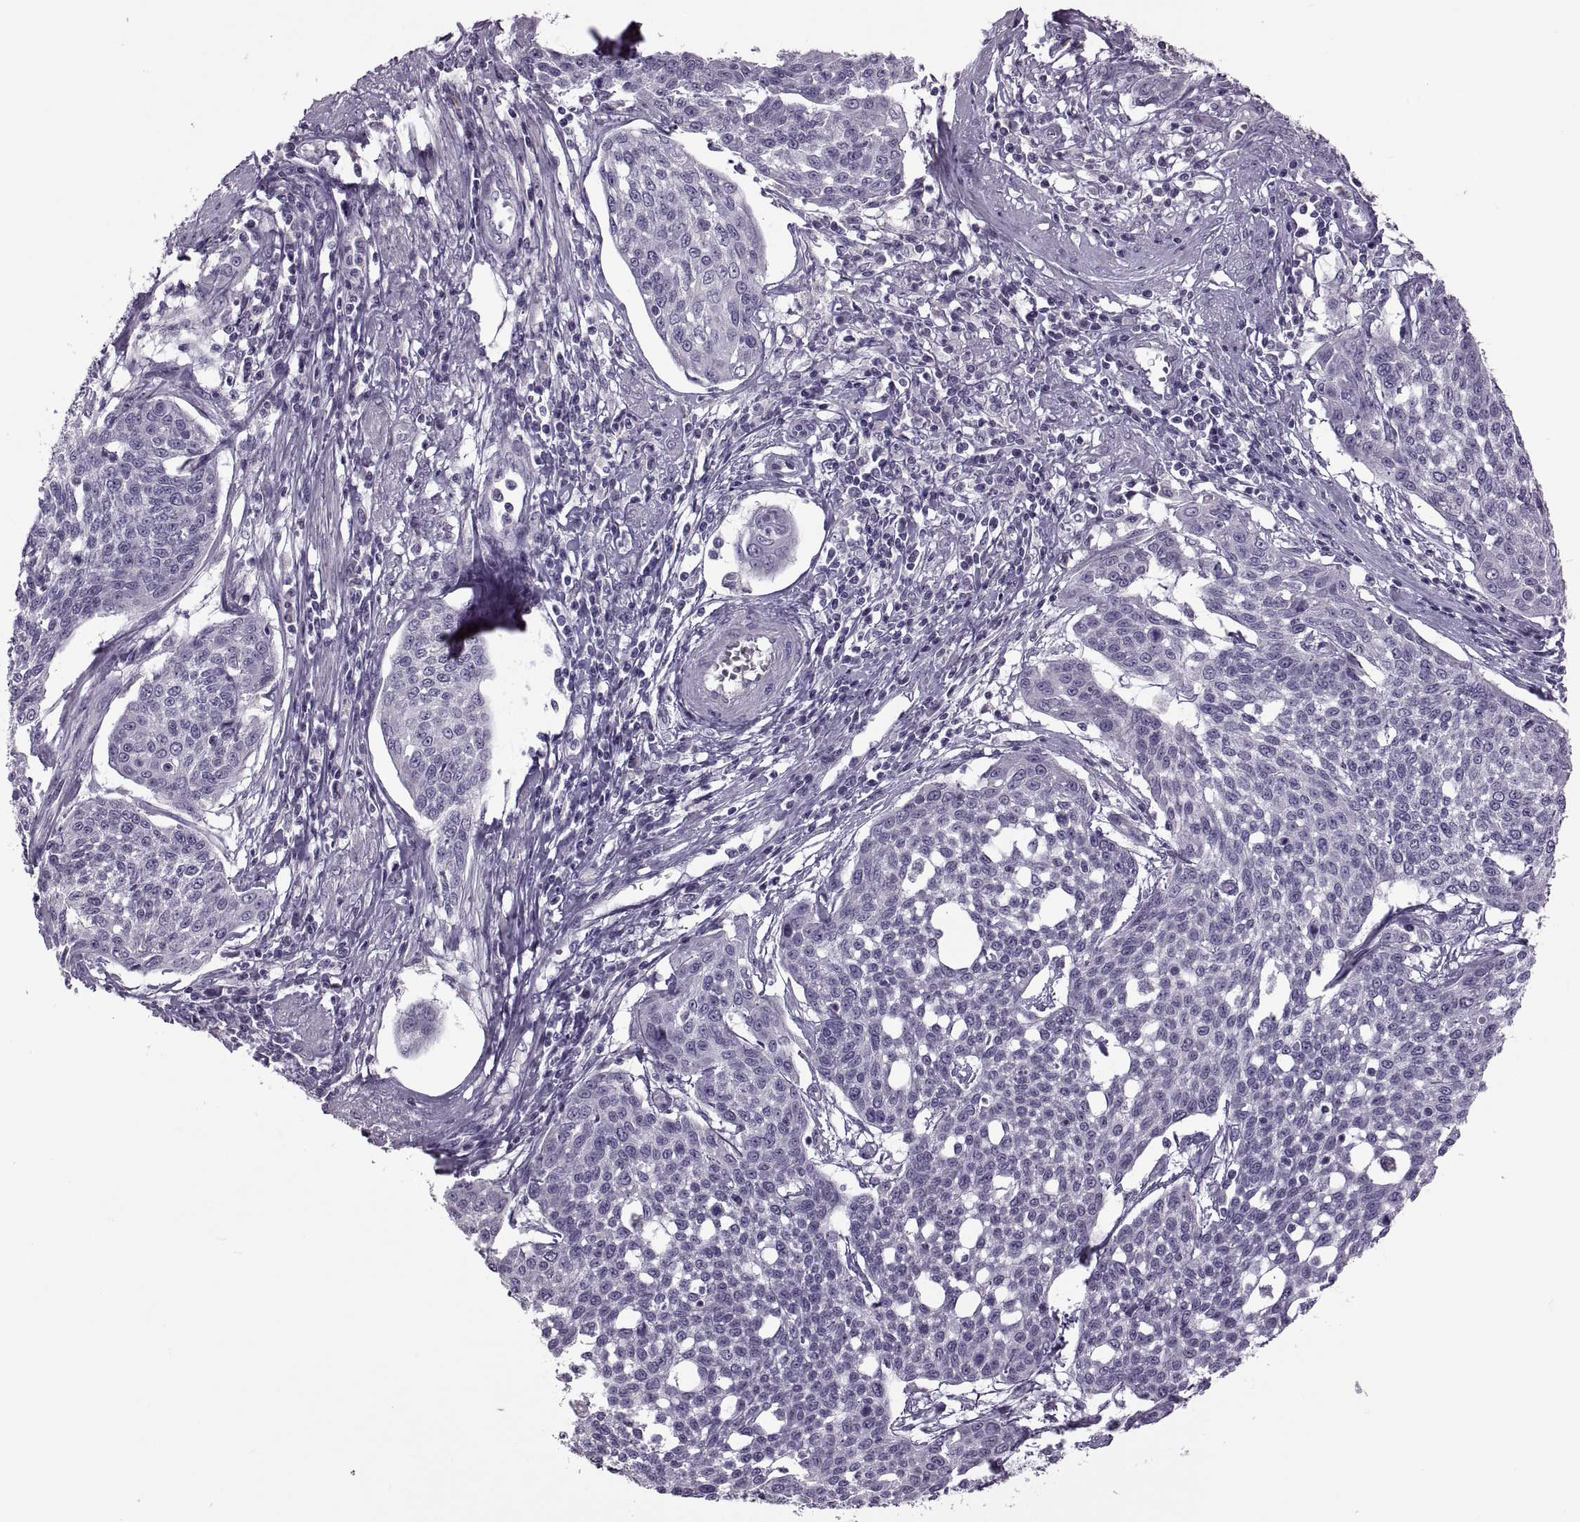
{"staining": {"intensity": "negative", "quantity": "none", "location": "none"}, "tissue": "cervical cancer", "cell_type": "Tumor cells", "image_type": "cancer", "snomed": [{"axis": "morphology", "description": "Squamous cell carcinoma, NOS"}, {"axis": "topography", "description": "Cervix"}], "caption": "There is no significant expression in tumor cells of squamous cell carcinoma (cervical).", "gene": "RSPH6A", "patient": {"sex": "female", "age": 34}}